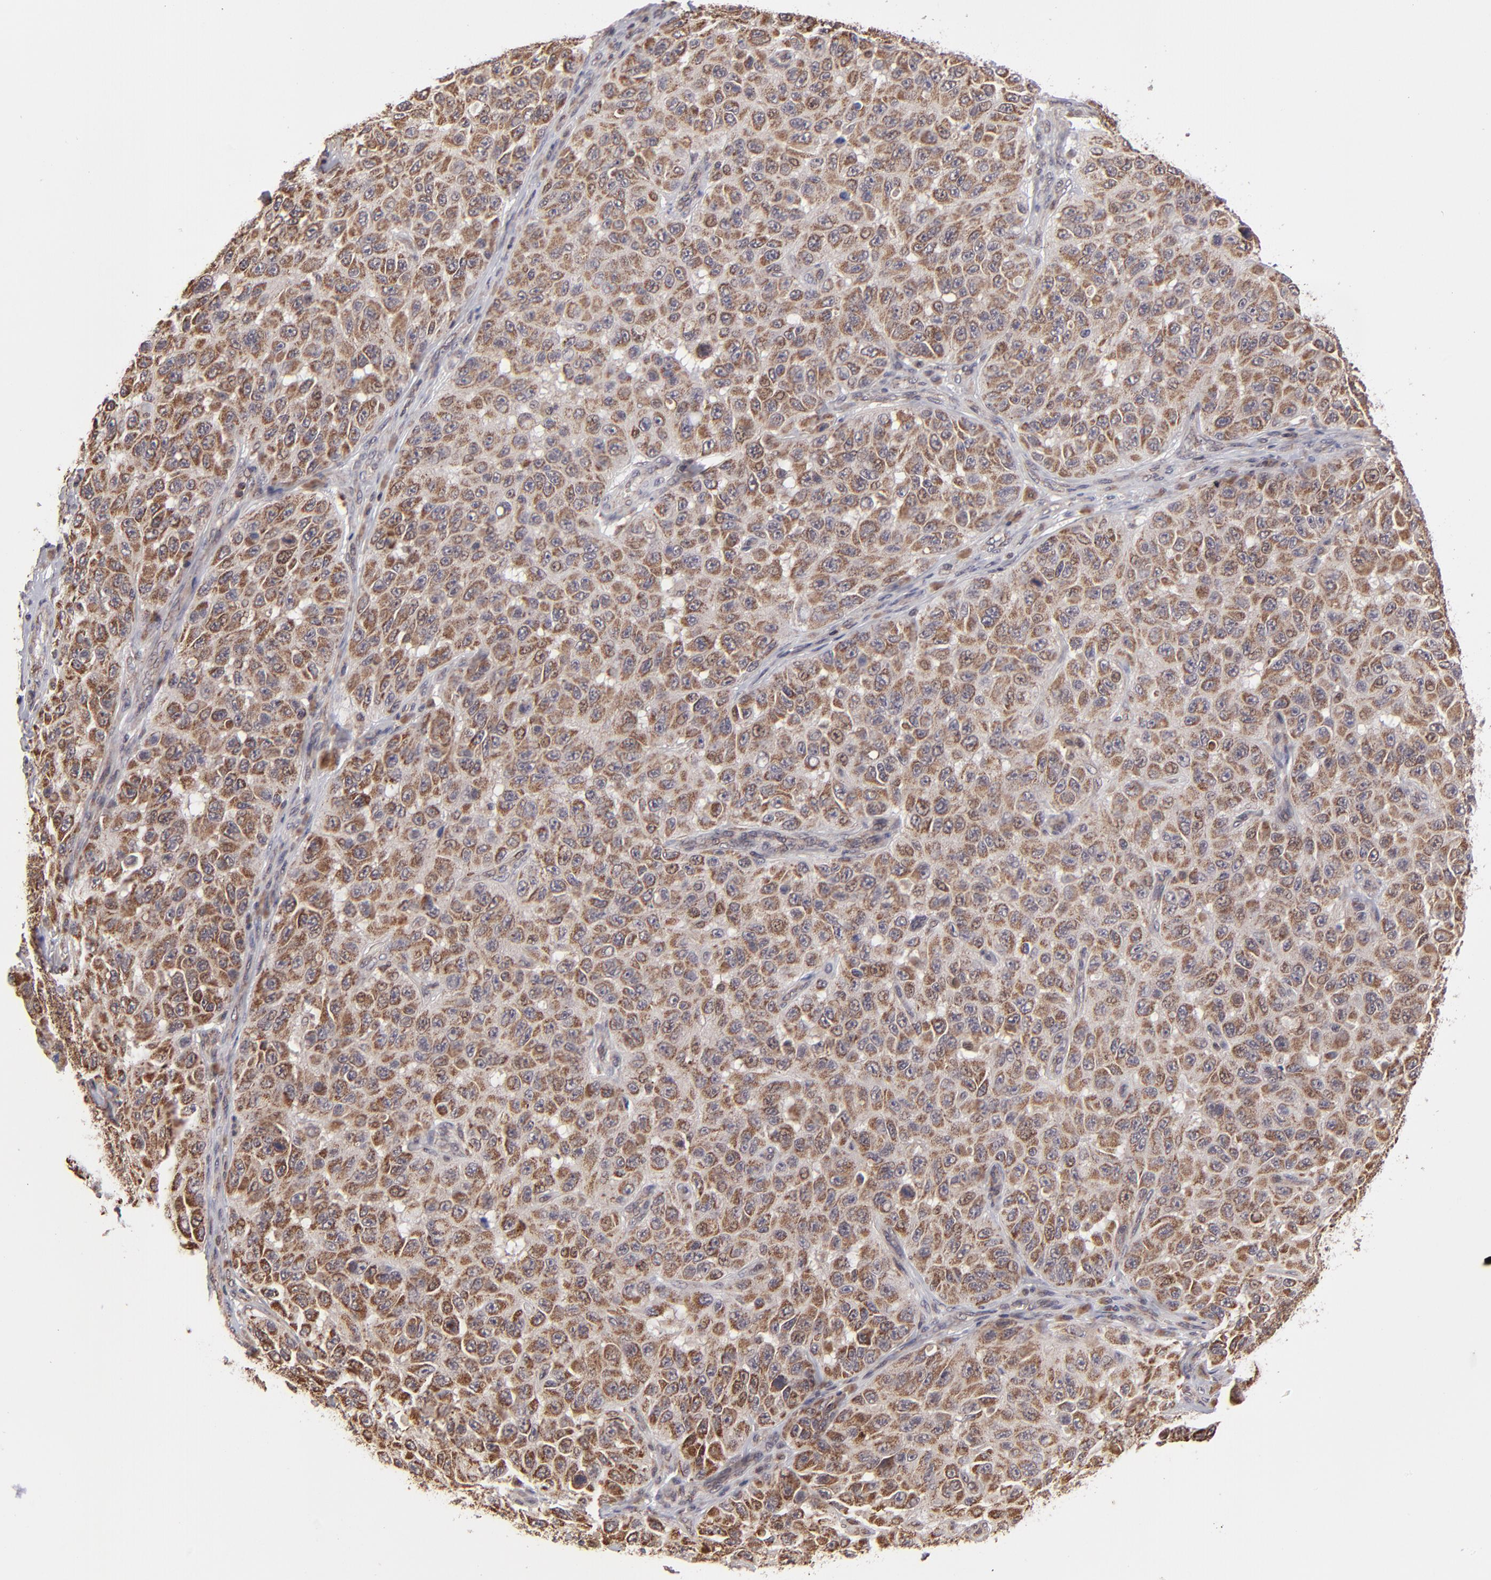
{"staining": {"intensity": "moderate", "quantity": ">75%", "location": "cytoplasmic/membranous"}, "tissue": "melanoma", "cell_type": "Tumor cells", "image_type": "cancer", "snomed": [{"axis": "morphology", "description": "Malignant melanoma, NOS"}, {"axis": "topography", "description": "Skin"}], "caption": "Immunohistochemistry histopathology image of neoplastic tissue: human malignant melanoma stained using immunohistochemistry reveals medium levels of moderate protein expression localized specifically in the cytoplasmic/membranous of tumor cells, appearing as a cytoplasmic/membranous brown color.", "gene": "SLC15A1", "patient": {"sex": "male", "age": 30}}